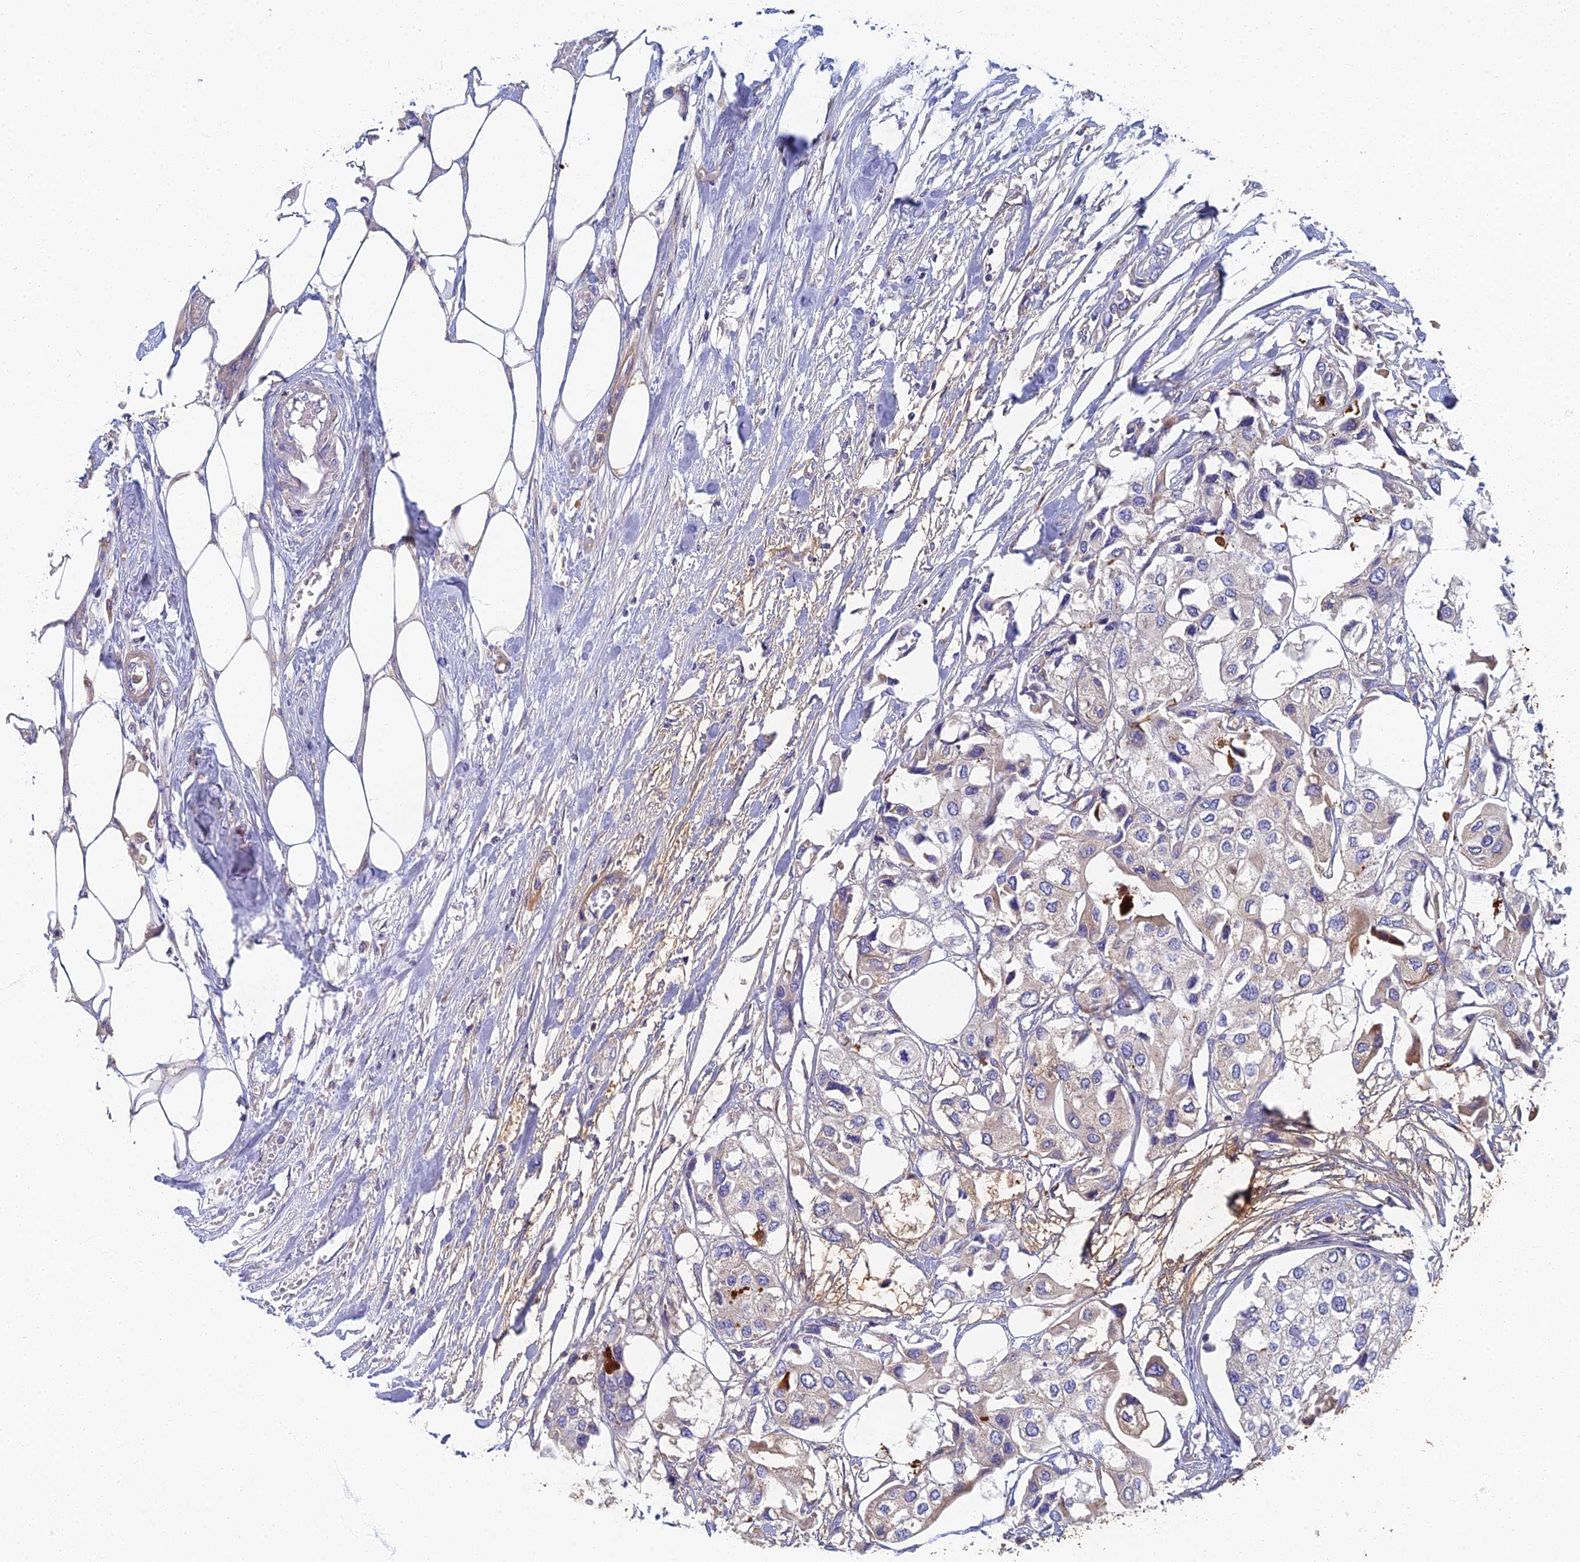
{"staining": {"intensity": "negative", "quantity": "none", "location": "none"}, "tissue": "urothelial cancer", "cell_type": "Tumor cells", "image_type": "cancer", "snomed": [{"axis": "morphology", "description": "Urothelial carcinoma, High grade"}, {"axis": "topography", "description": "Urinary bladder"}], "caption": "An image of human urothelial cancer is negative for staining in tumor cells.", "gene": "RNASEK", "patient": {"sex": "male", "age": 64}}